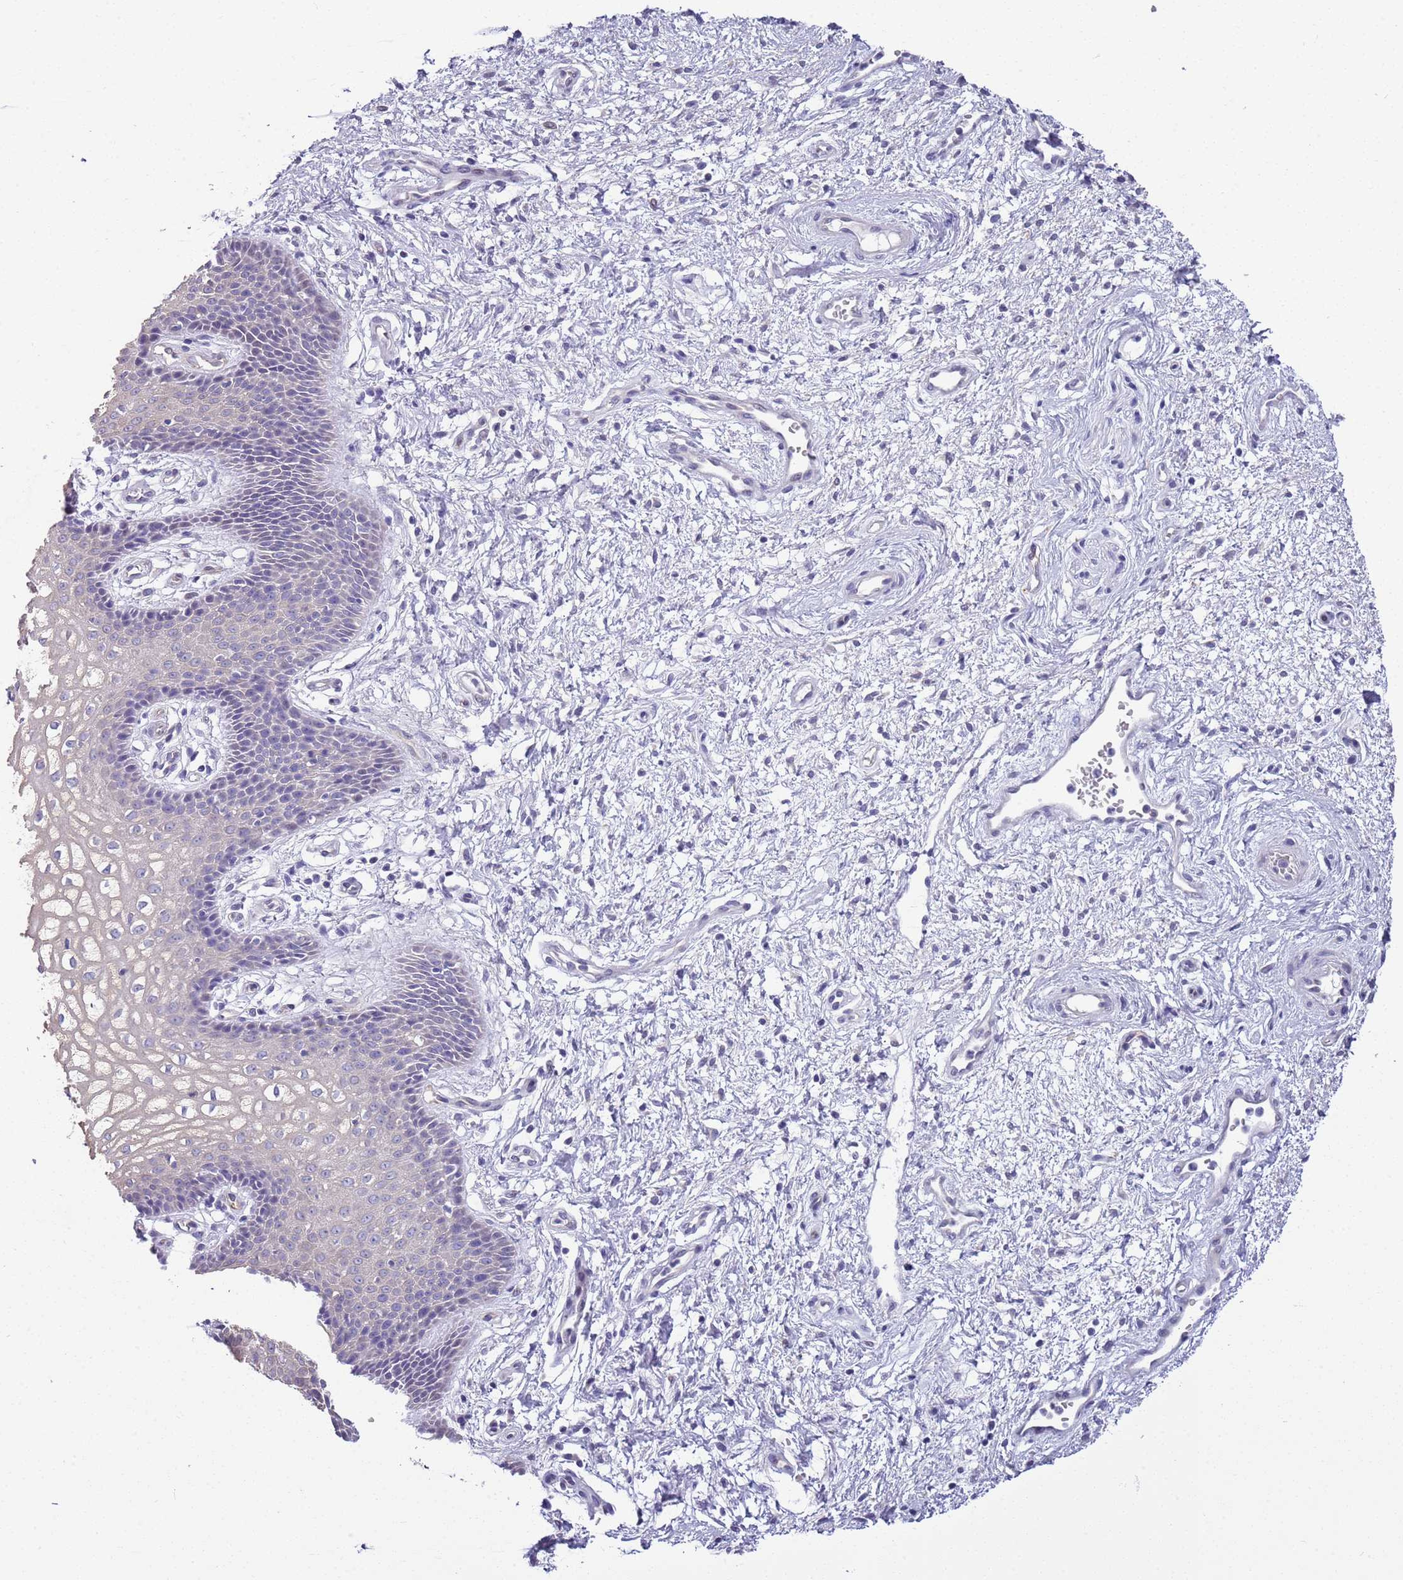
{"staining": {"intensity": "negative", "quantity": "none", "location": "none"}, "tissue": "vagina", "cell_type": "Squamous epithelial cells", "image_type": "normal", "snomed": [{"axis": "morphology", "description": "Normal tissue, NOS"}, {"axis": "topography", "description": "Vagina"}], "caption": "Squamous epithelial cells are negative for protein expression in normal human vagina. Nuclei are stained in blue.", "gene": "BRMS1L", "patient": {"sex": "female", "age": 34}}